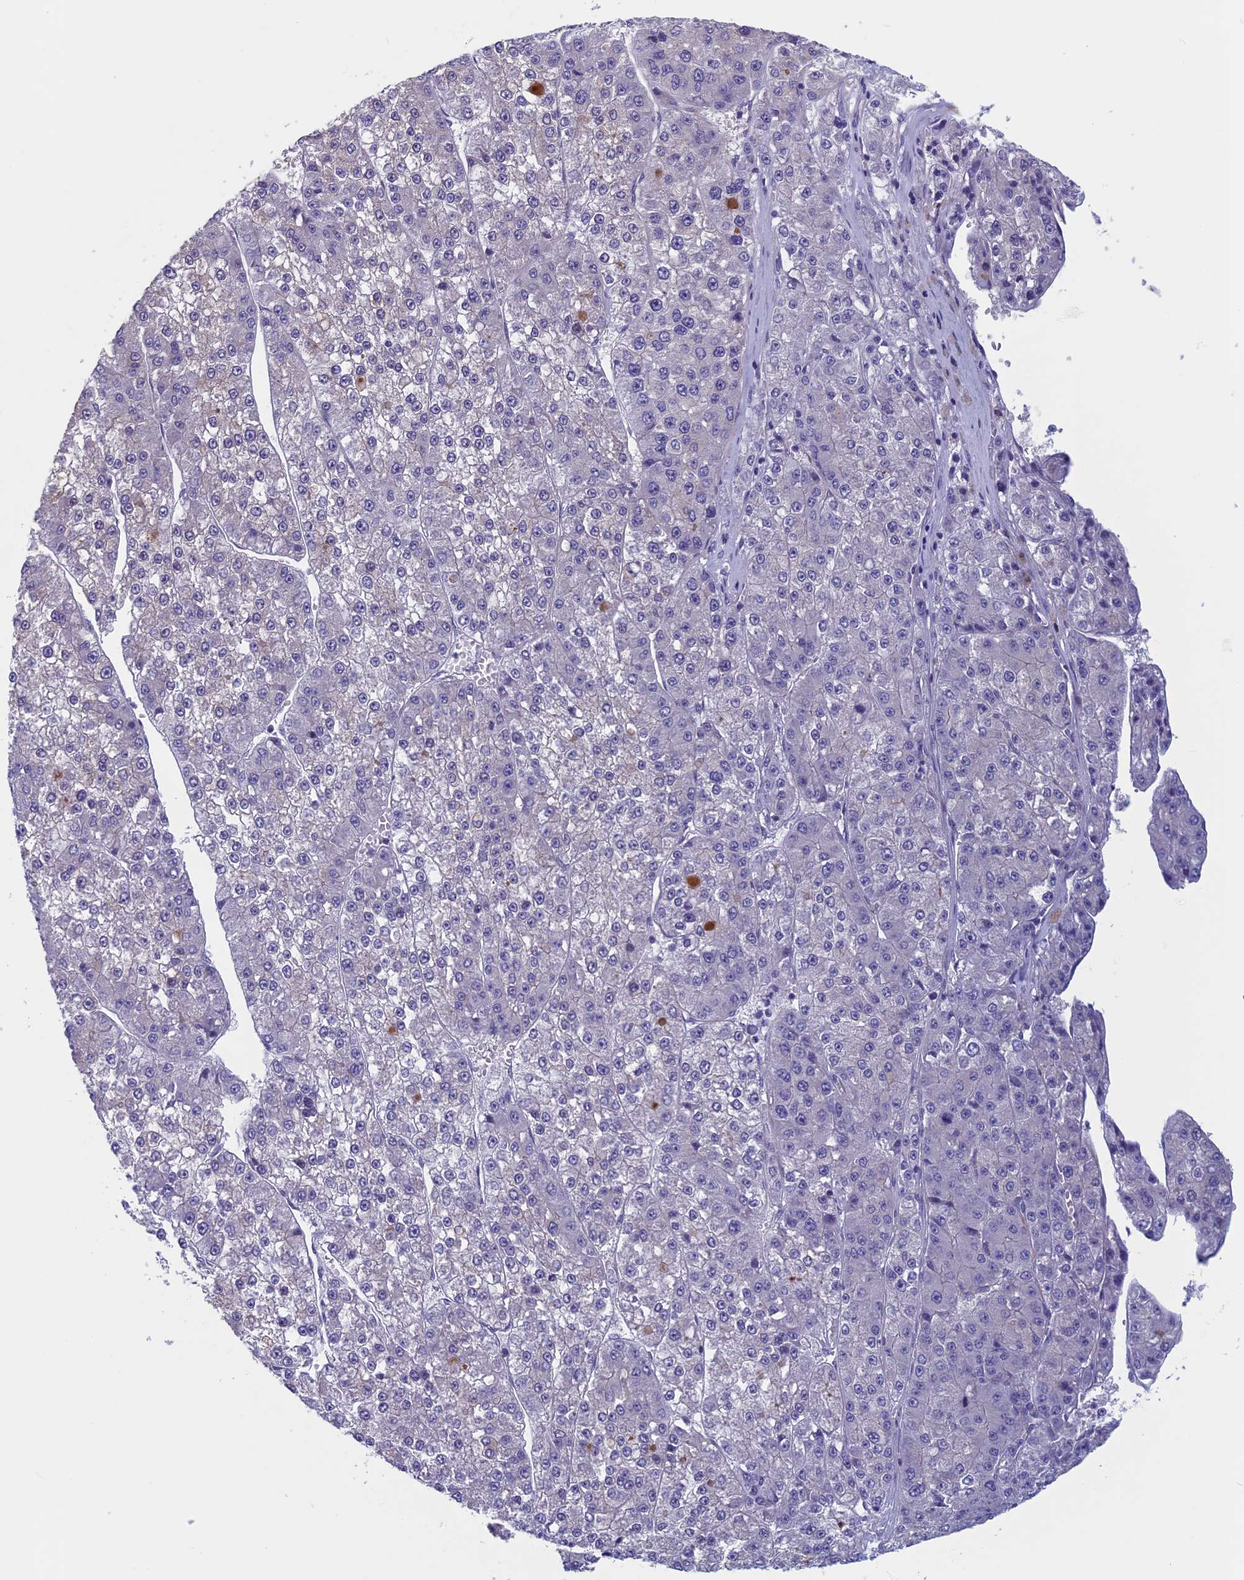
{"staining": {"intensity": "negative", "quantity": "none", "location": "none"}, "tissue": "liver cancer", "cell_type": "Tumor cells", "image_type": "cancer", "snomed": [{"axis": "morphology", "description": "Carcinoma, Hepatocellular, NOS"}, {"axis": "topography", "description": "Liver"}], "caption": "A high-resolution photomicrograph shows immunohistochemistry staining of hepatocellular carcinoma (liver), which reveals no significant positivity in tumor cells.", "gene": "CNOT6L", "patient": {"sex": "female", "age": 73}}